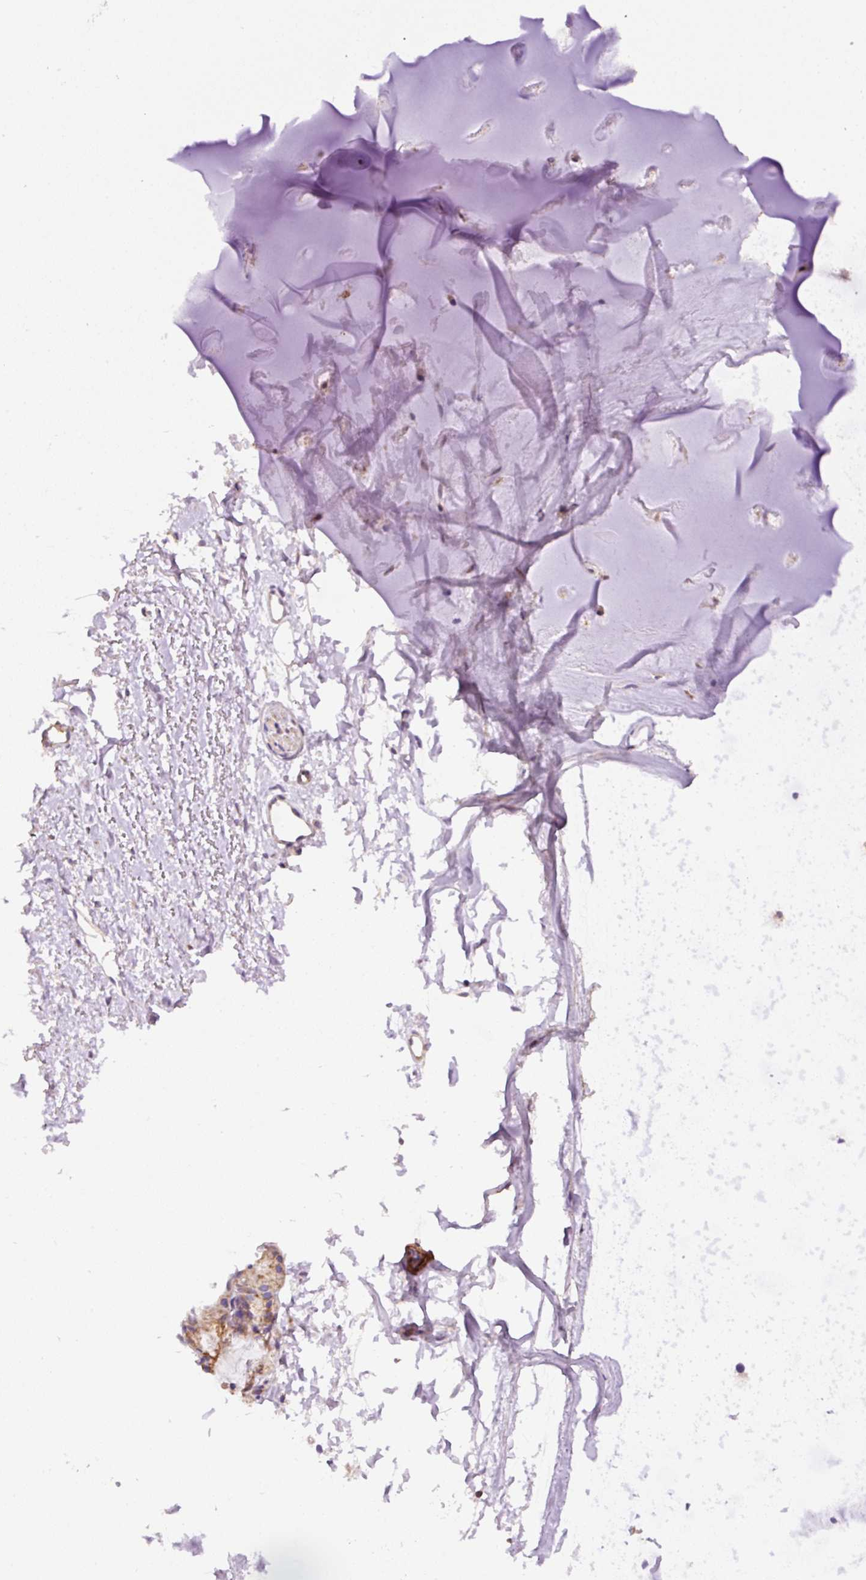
{"staining": {"intensity": "weak", "quantity": ">75%", "location": "cytoplasmic/membranous"}, "tissue": "adipose tissue", "cell_type": "Adipocytes", "image_type": "normal", "snomed": [{"axis": "morphology", "description": "Normal tissue, NOS"}, {"axis": "topography", "description": "Cartilage tissue"}, {"axis": "topography", "description": "Nasopharynx"}], "caption": "Immunohistochemistry staining of benign adipose tissue, which displays low levels of weak cytoplasmic/membranous expression in approximately >75% of adipocytes indicating weak cytoplasmic/membranous protein expression. The staining was performed using DAB (3,3'-diaminobenzidine) (brown) for protein detection and nuclei were counterstained in hematoxylin (blue).", "gene": "NDUFAF2", "patient": {"sex": "male", "age": 56}}